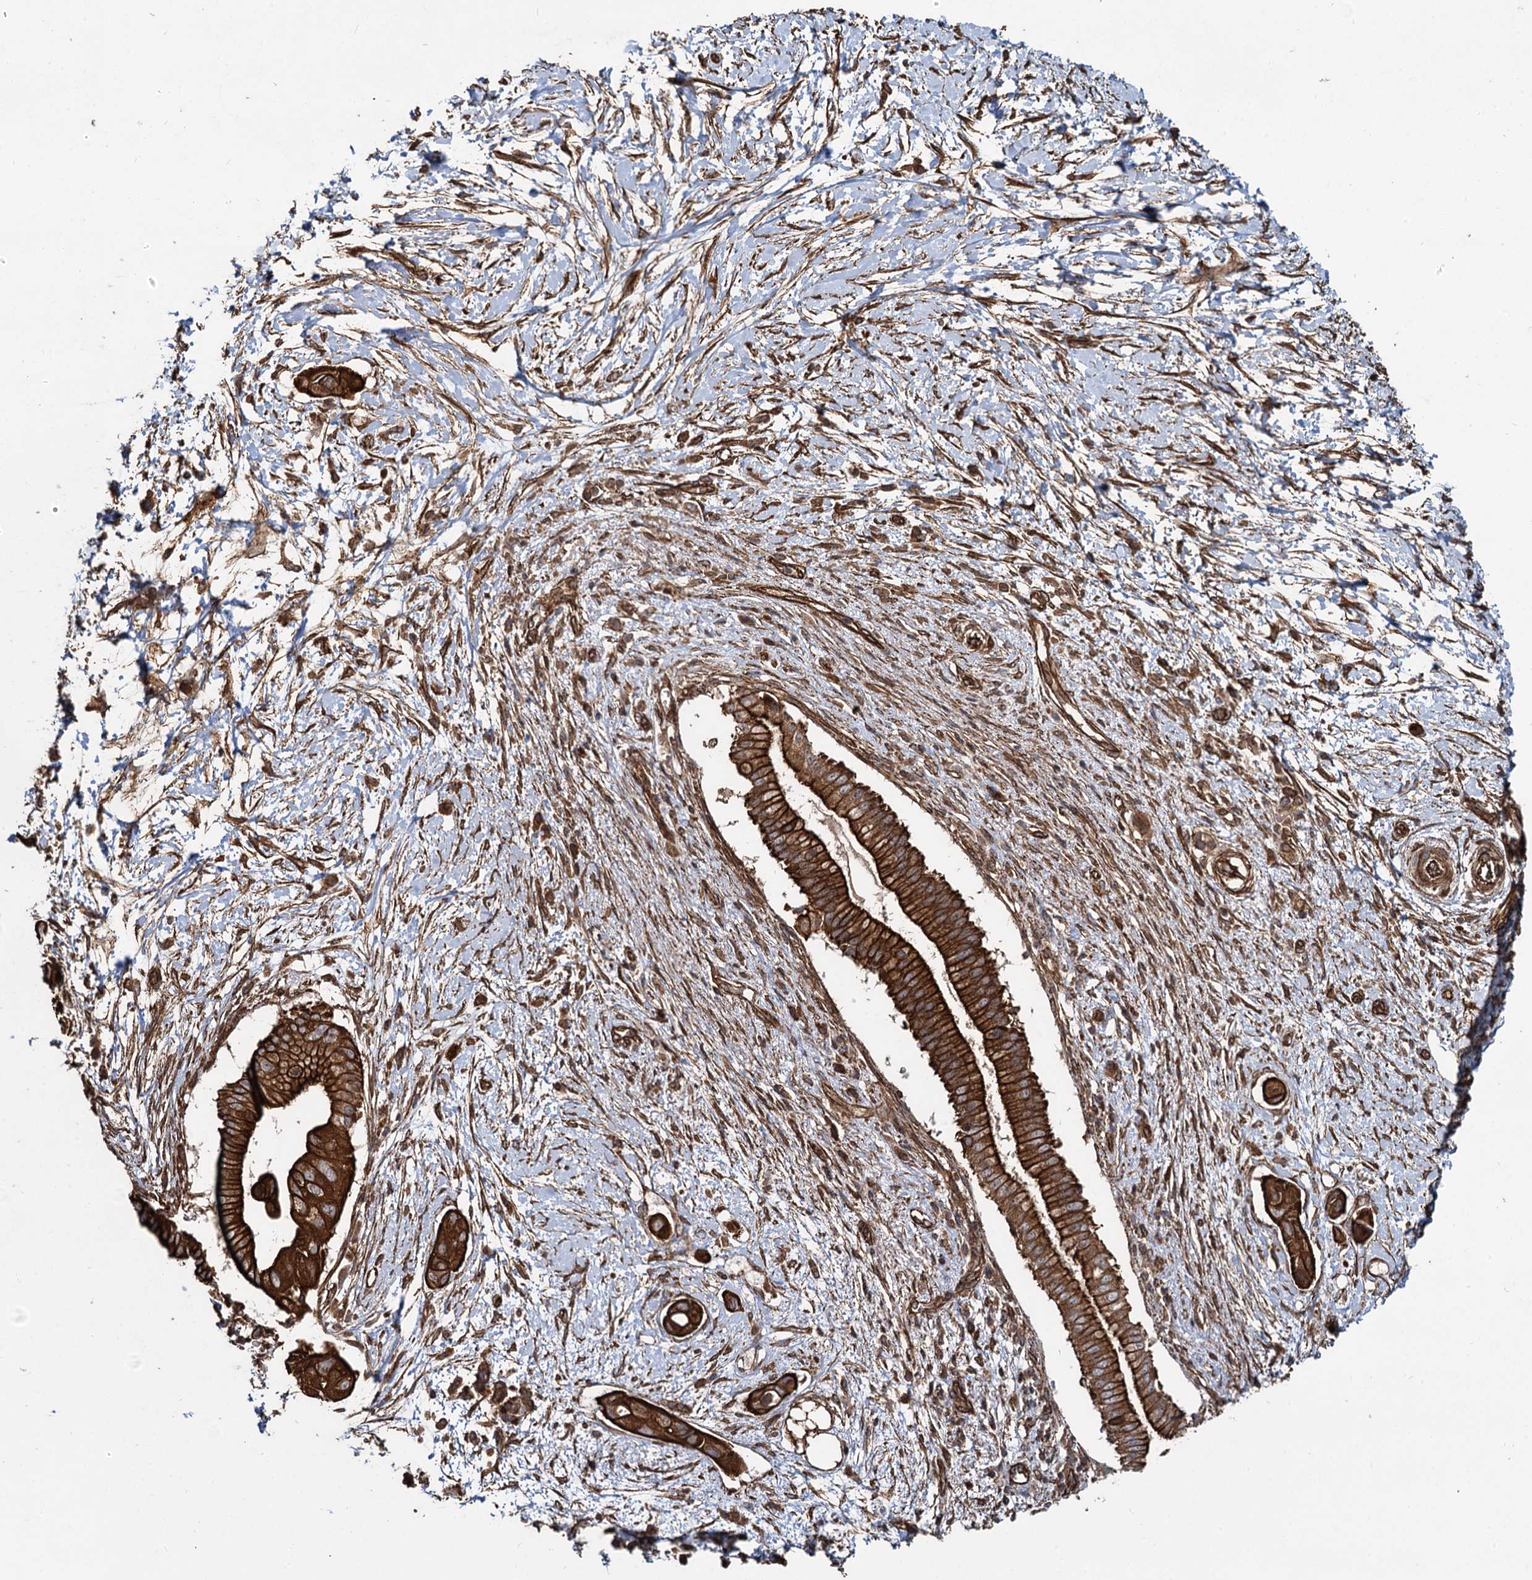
{"staining": {"intensity": "strong", "quantity": ">75%", "location": "cytoplasmic/membranous"}, "tissue": "pancreatic cancer", "cell_type": "Tumor cells", "image_type": "cancer", "snomed": [{"axis": "morphology", "description": "Adenocarcinoma, NOS"}, {"axis": "topography", "description": "Pancreas"}], "caption": "Pancreatic cancer was stained to show a protein in brown. There is high levels of strong cytoplasmic/membranous positivity in about >75% of tumor cells.", "gene": "SVIP", "patient": {"sex": "male", "age": 68}}